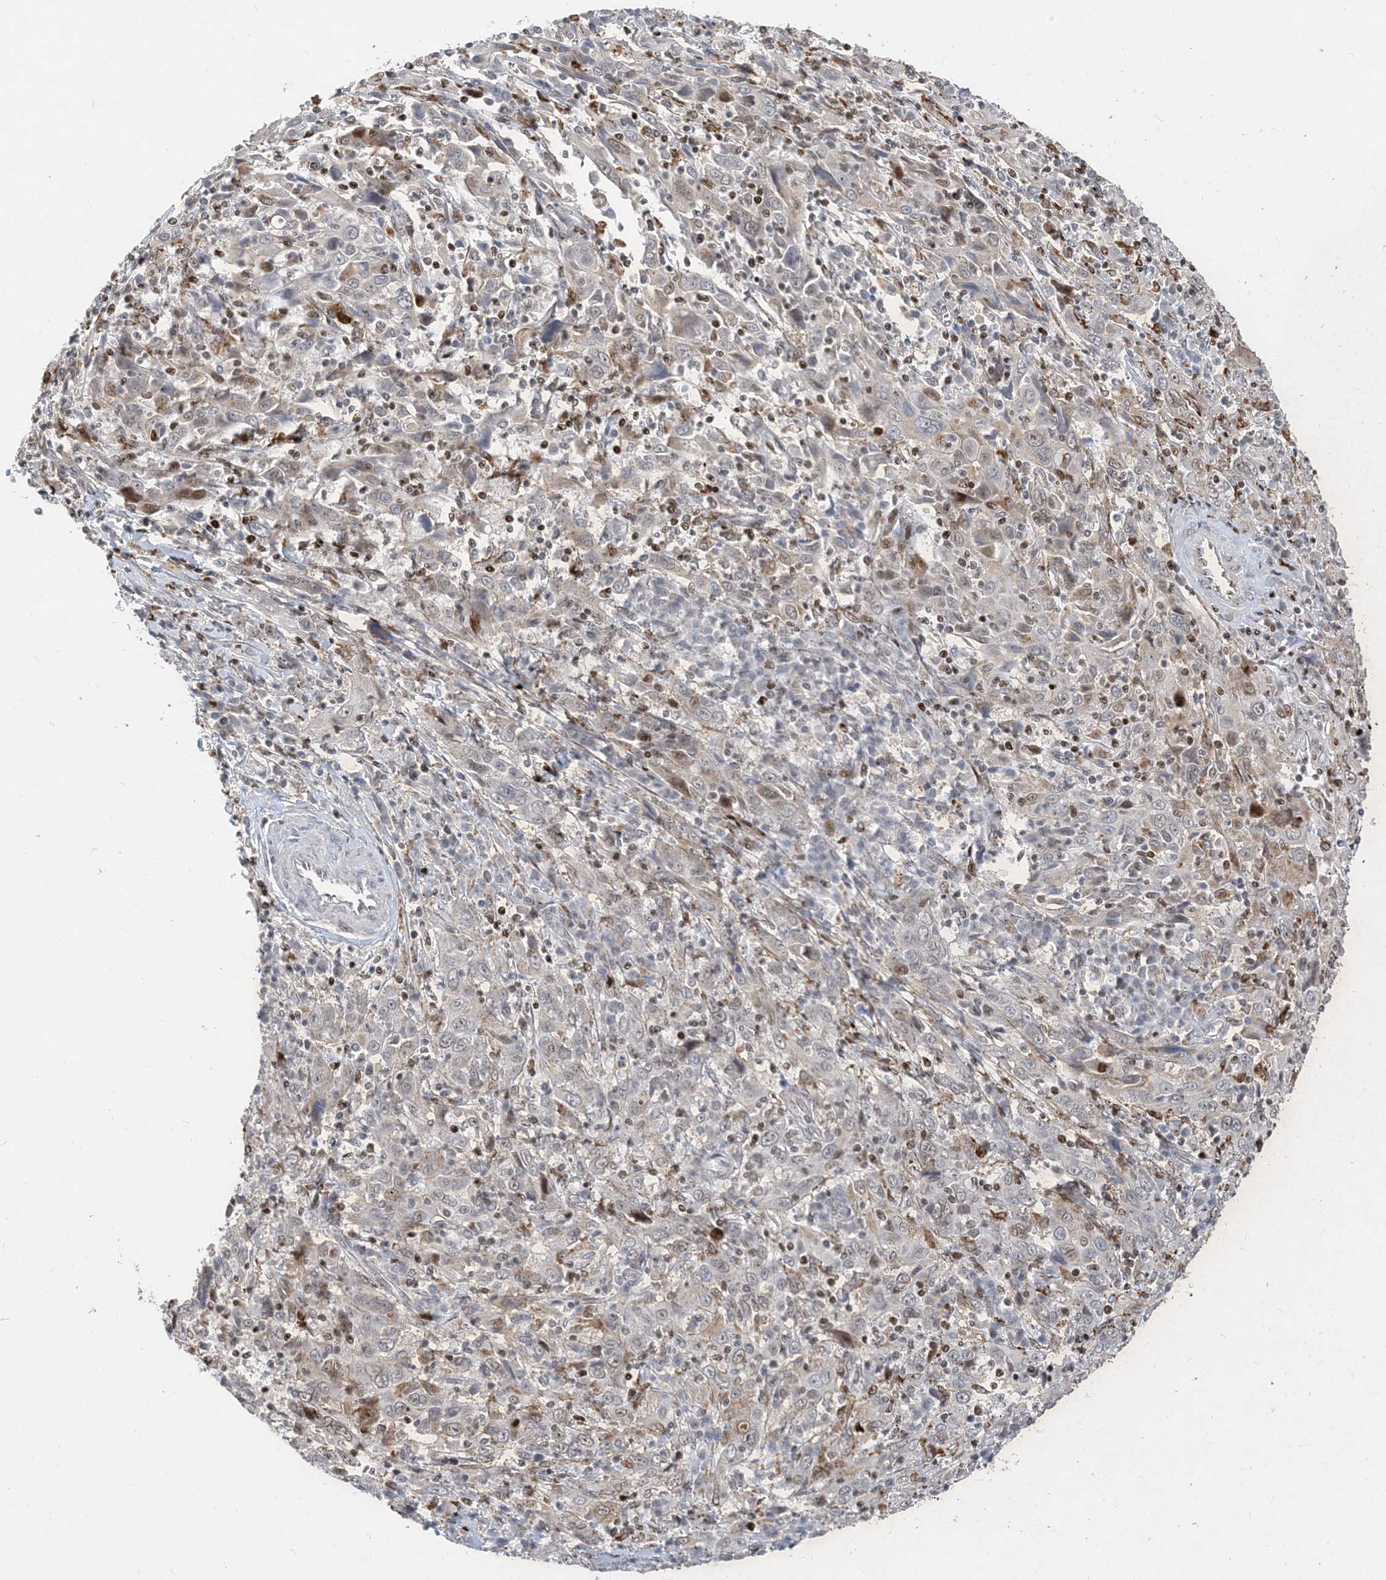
{"staining": {"intensity": "negative", "quantity": "none", "location": "none"}, "tissue": "cervical cancer", "cell_type": "Tumor cells", "image_type": "cancer", "snomed": [{"axis": "morphology", "description": "Squamous cell carcinoma, NOS"}, {"axis": "topography", "description": "Cervix"}], "caption": "Cervical squamous cell carcinoma was stained to show a protein in brown. There is no significant positivity in tumor cells. The staining was performed using DAB to visualize the protein expression in brown, while the nuclei were stained in blue with hematoxylin (Magnification: 20x).", "gene": "SLC25A53", "patient": {"sex": "female", "age": 46}}